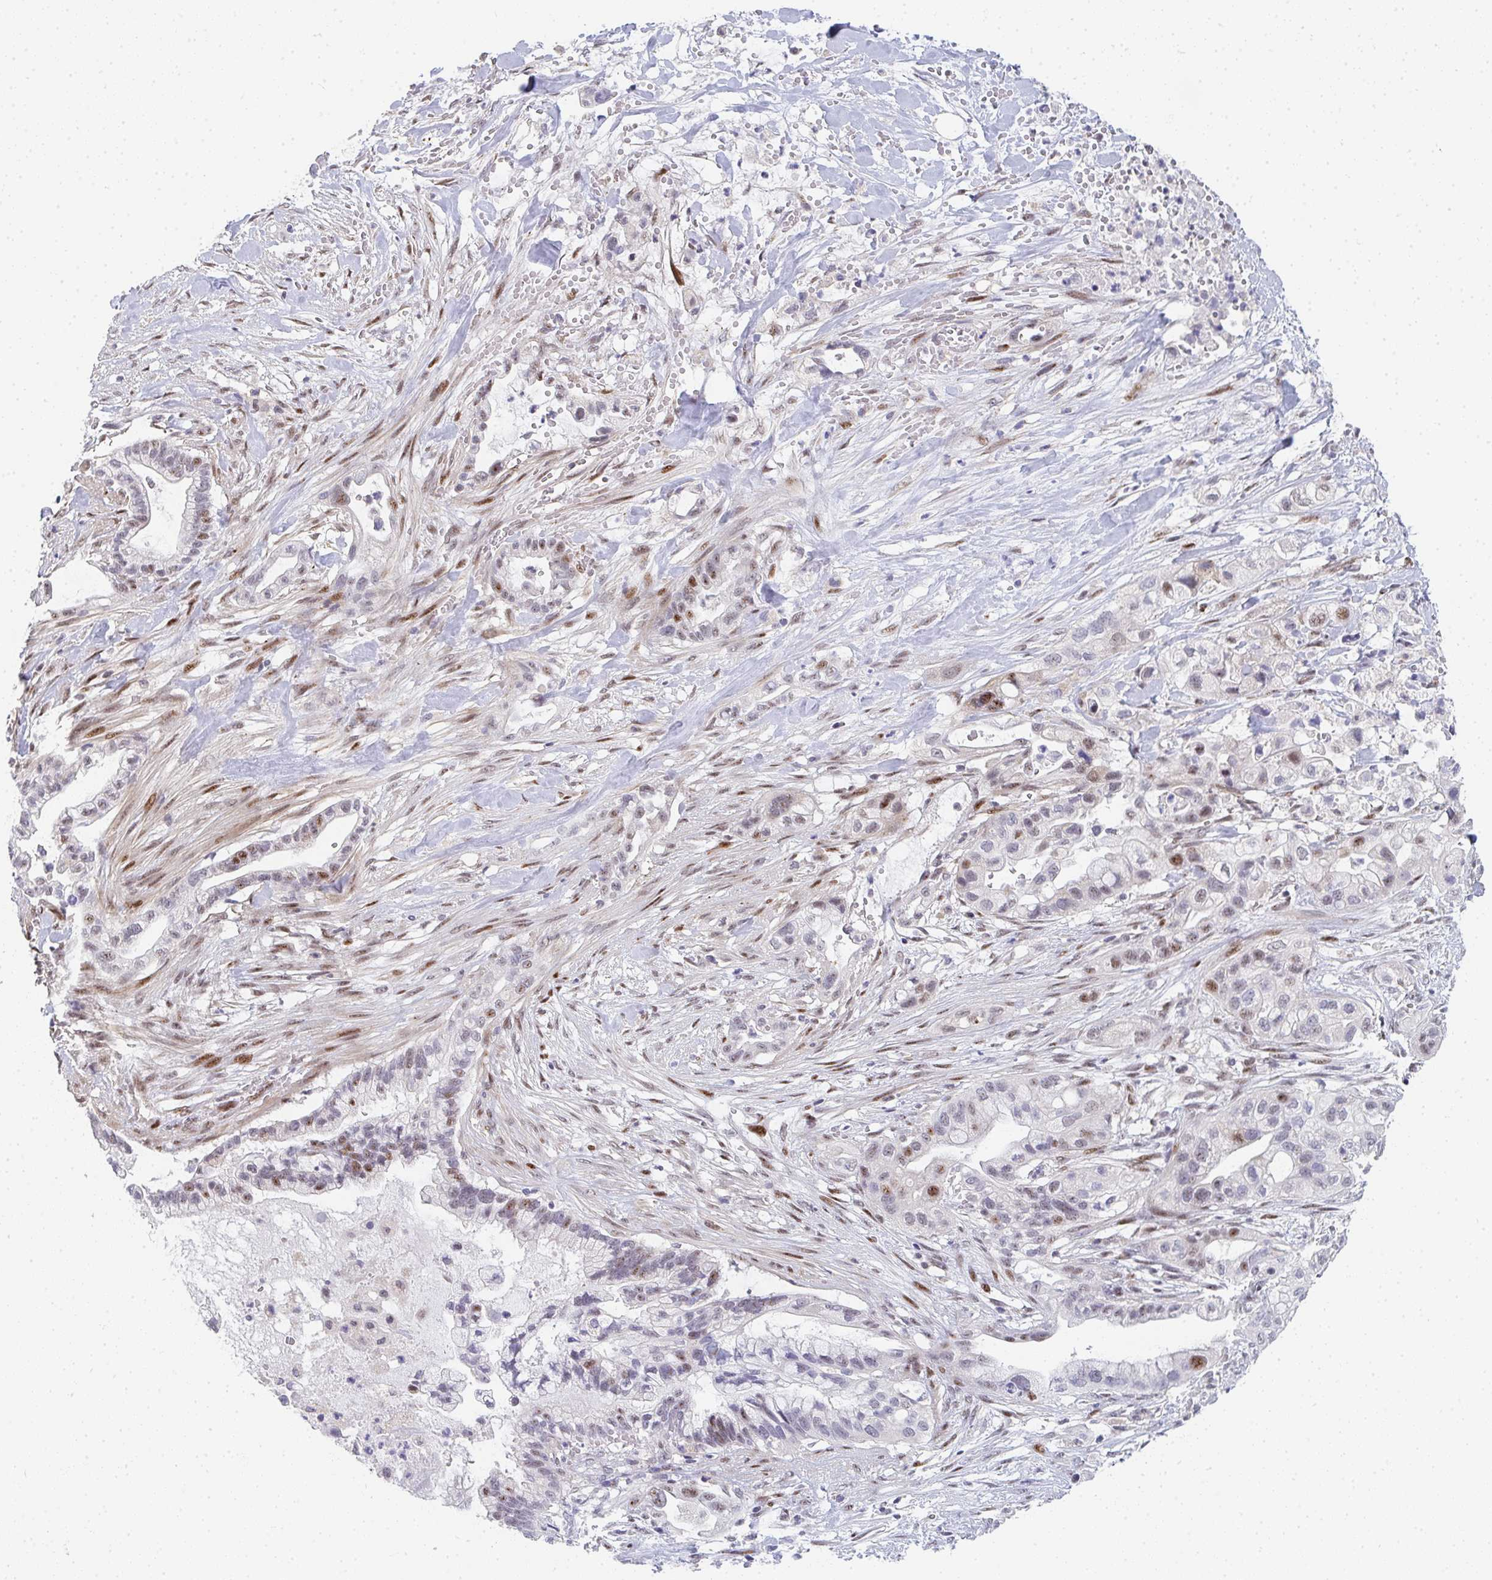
{"staining": {"intensity": "moderate", "quantity": "<25%", "location": "nuclear"}, "tissue": "pancreatic cancer", "cell_type": "Tumor cells", "image_type": "cancer", "snomed": [{"axis": "morphology", "description": "Adenocarcinoma, NOS"}, {"axis": "topography", "description": "Pancreas"}], "caption": "Moderate nuclear expression is identified in about <25% of tumor cells in pancreatic cancer (adenocarcinoma).", "gene": "ZIC3", "patient": {"sex": "male", "age": 44}}